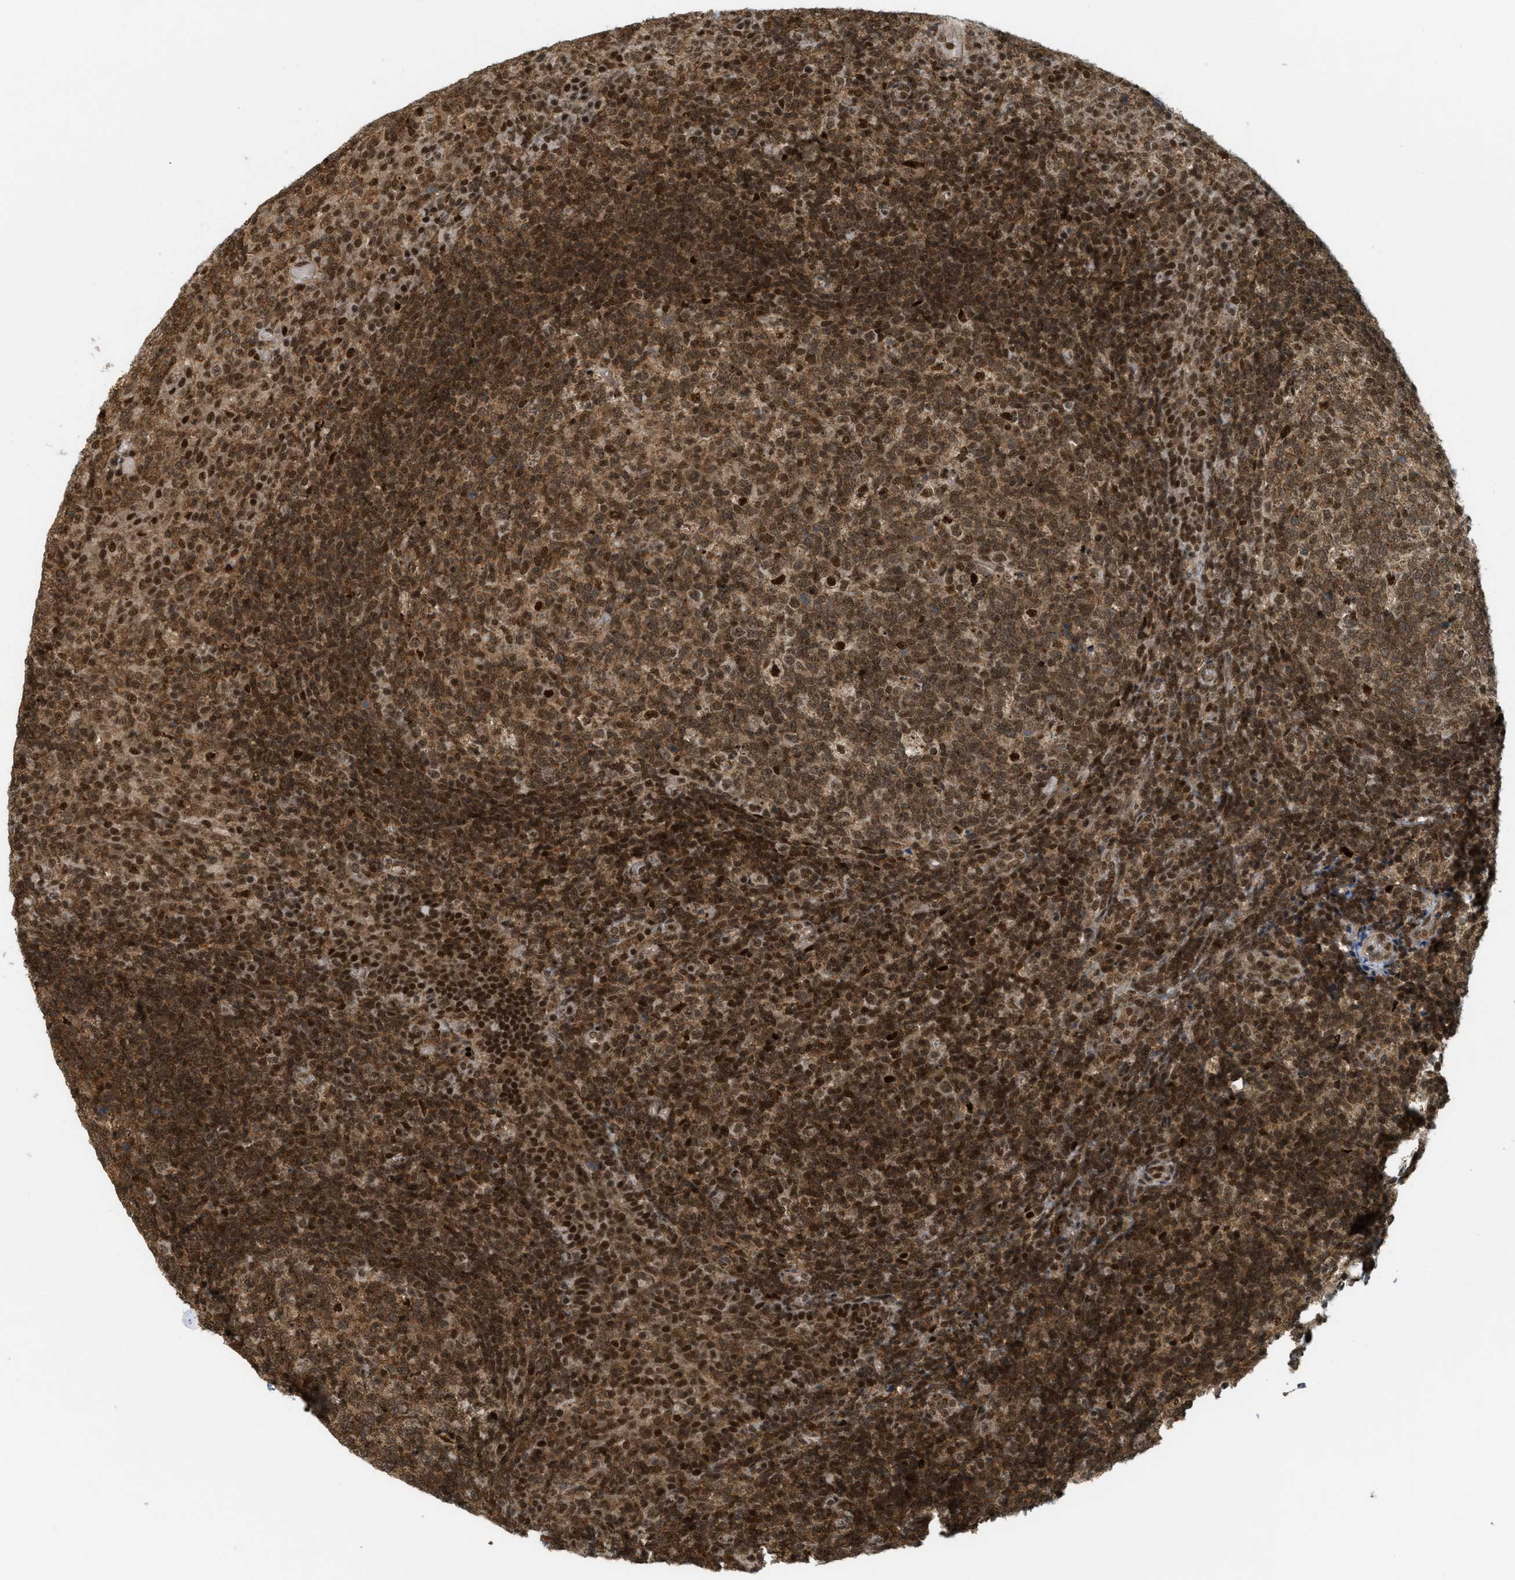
{"staining": {"intensity": "strong", "quantity": ">75%", "location": "cytoplasmic/membranous,nuclear"}, "tissue": "tonsil", "cell_type": "Germinal center cells", "image_type": "normal", "snomed": [{"axis": "morphology", "description": "Normal tissue, NOS"}, {"axis": "topography", "description": "Tonsil"}], "caption": "Immunohistochemistry (IHC) photomicrograph of unremarkable tonsil: tonsil stained using IHC exhibits high levels of strong protein expression localized specifically in the cytoplasmic/membranous,nuclear of germinal center cells, appearing as a cytoplasmic/membranous,nuclear brown color.", "gene": "TLK1", "patient": {"sex": "female", "age": 19}}